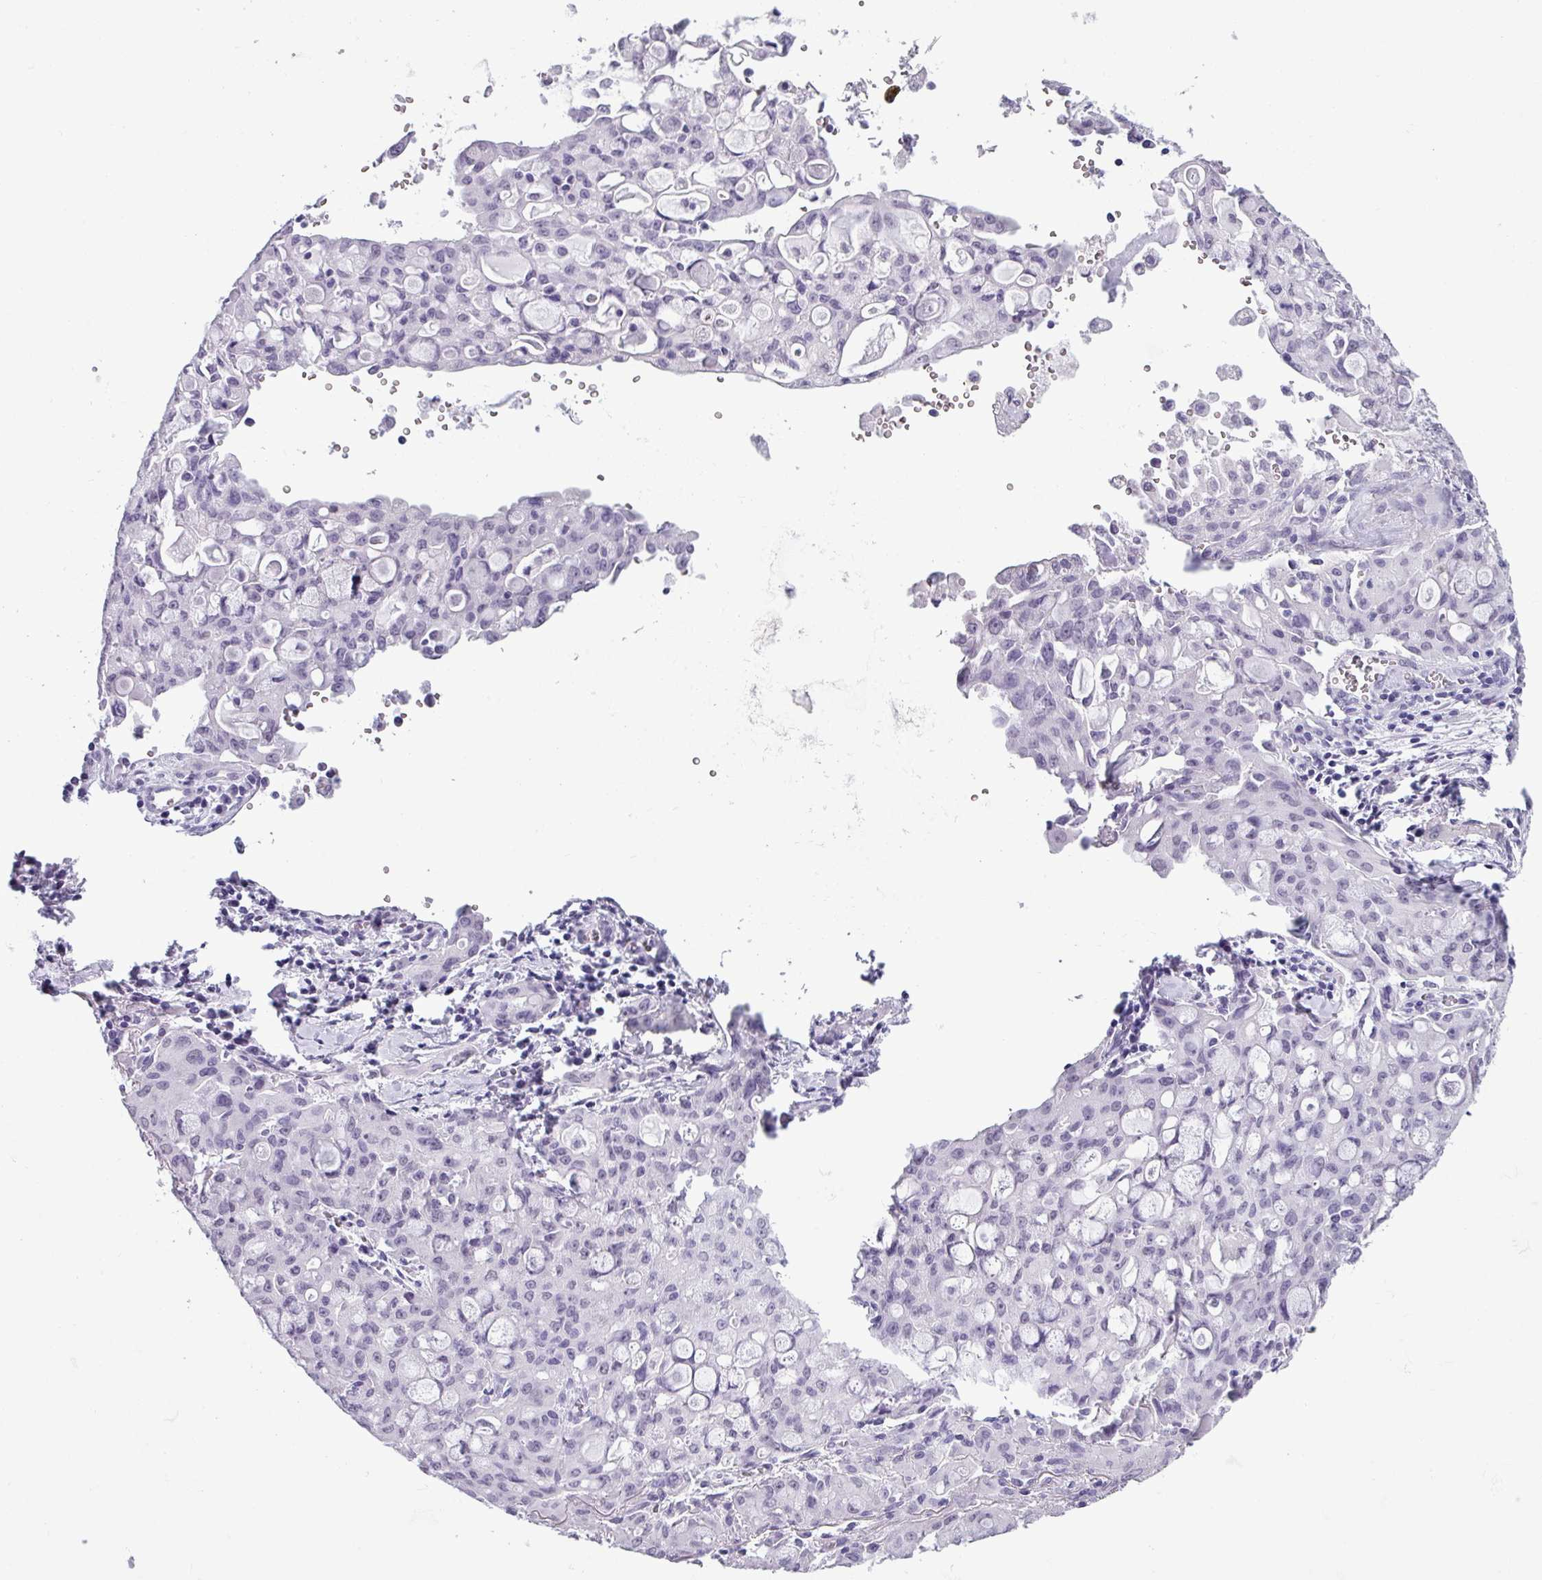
{"staining": {"intensity": "negative", "quantity": "none", "location": "none"}, "tissue": "lung cancer", "cell_type": "Tumor cells", "image_type": "cancer", "snomed": [{"axis": "morphology", "description": "Adenocarcinoma, NOS"}, {"axis": "topography", "description": "Lung"}], "caption": "Histopathology image shows no significant protein expression in tumor cells of adenocarcinoma (lung).", "gene": "SRGAP1", "patient": {"sex": "female", "age": 44}}